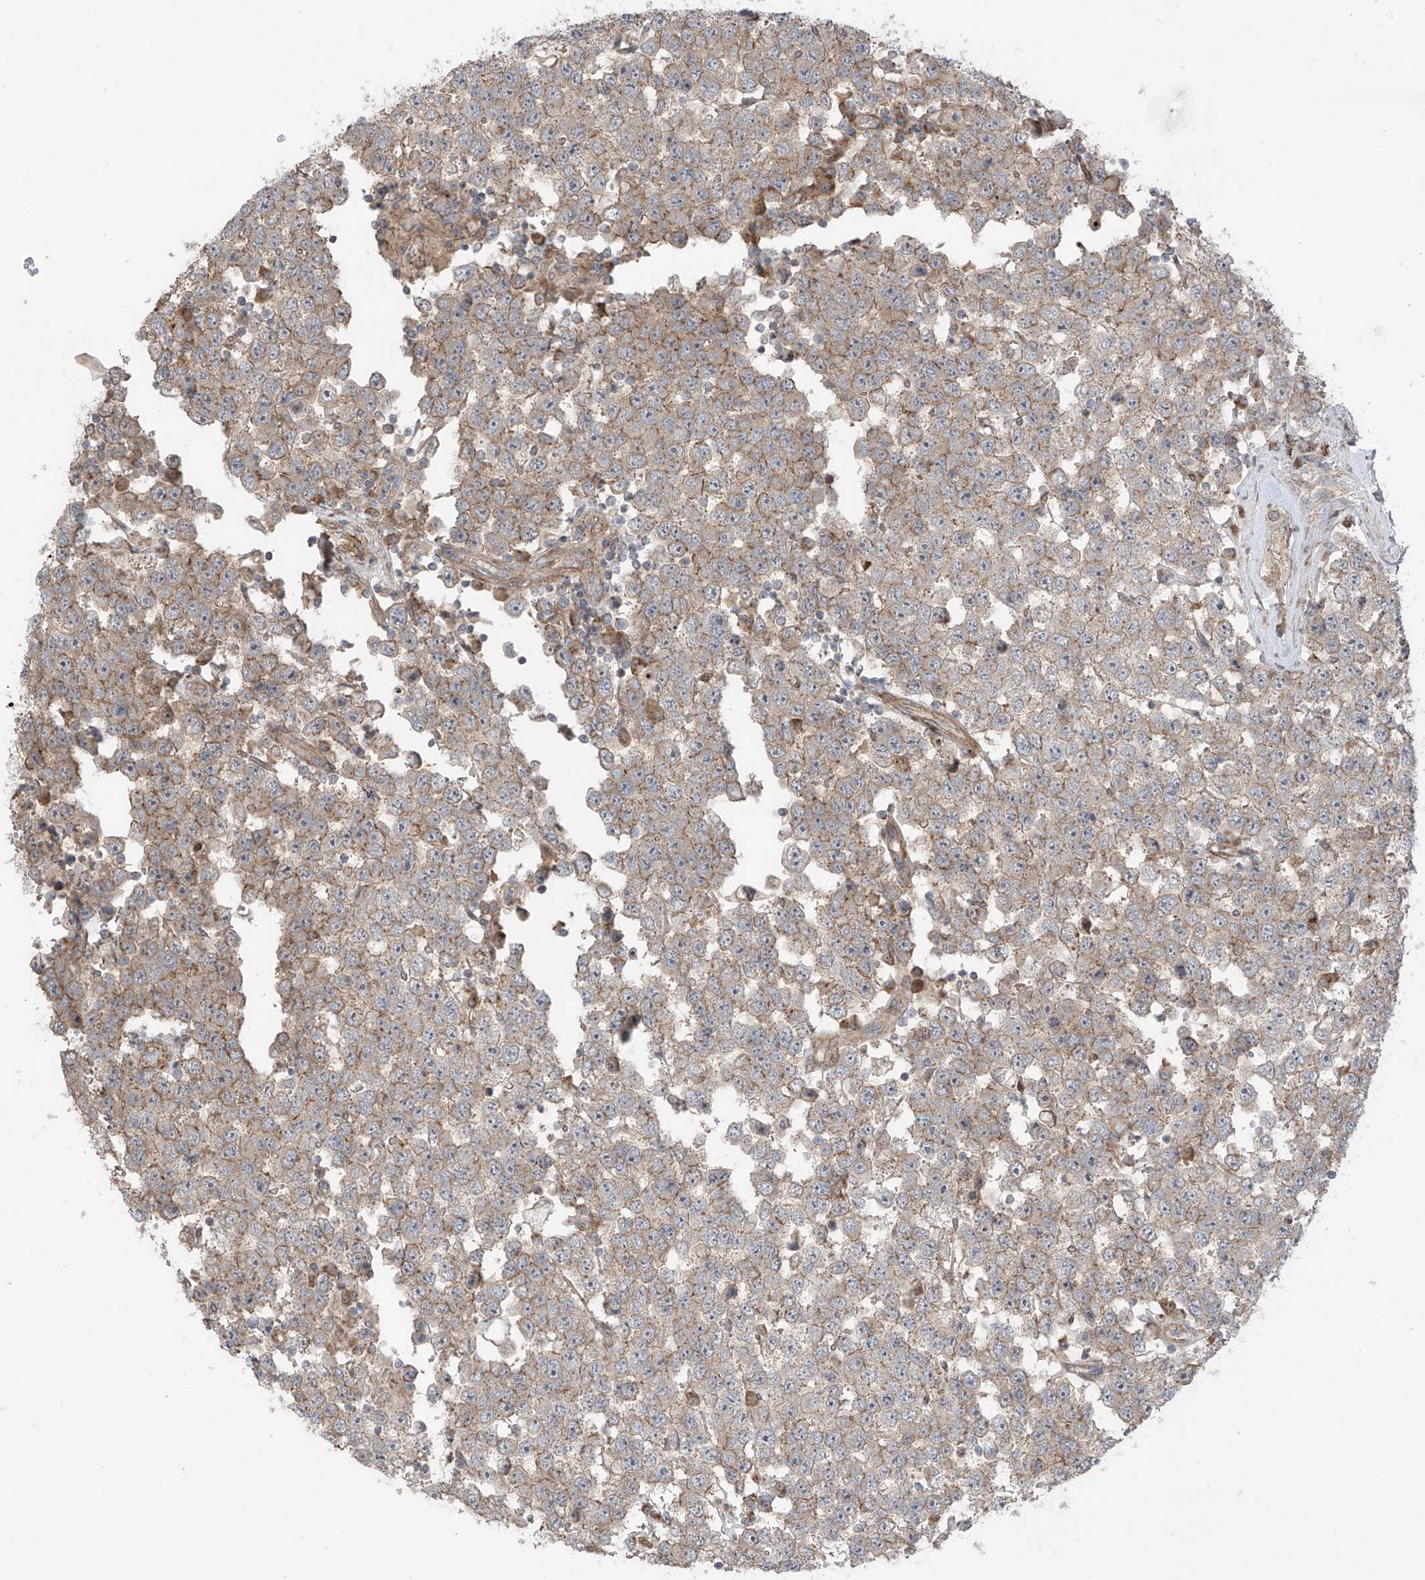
{"staining": {"intensity": "weak", "quantity": ">75%", "location": "cytoplasmic/membranous"}, "tissue": "testis cancer", "cell_type": "Tumor cells", "image_type": "cancer", "snomed": [{"axis": "morphology", "description": "Seminoma, NOS"}, {"axis": "topography", "description": "Testis"}], "caption": "Weak cytoplasmic/membranous expression for a protein is identified in about >75% of tumor cells of testis cancer (seminoma) using IHC.", "gene": "LRRC74A", "patient": {"sex": "male", "age": 28}}